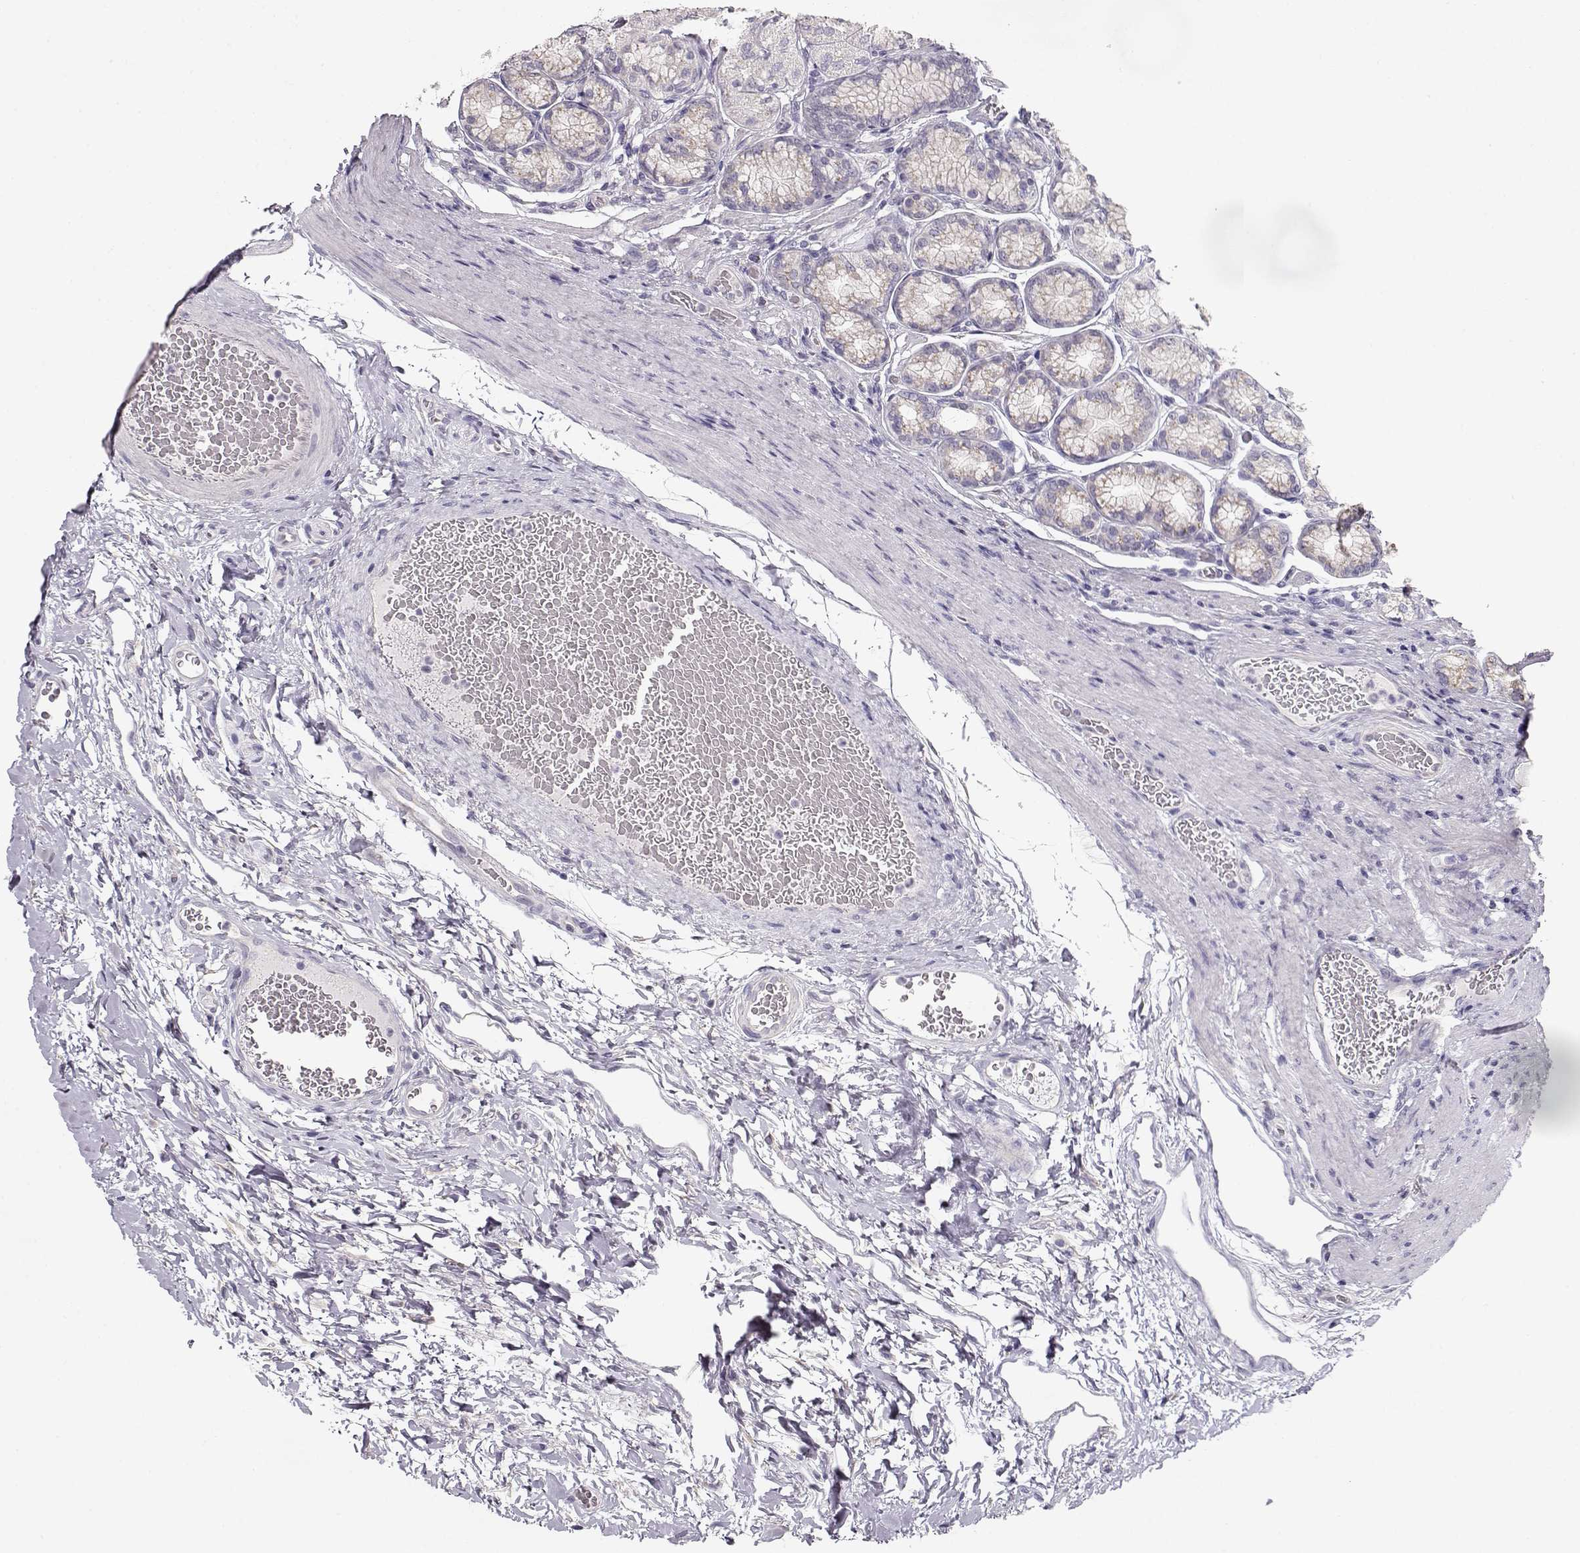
{"staining": {"intensity": "negative", "quantity": "none", "location": "none"}, "tissue": "stomach", "cell_type": "Glandular cells", "image_type": "normal", "snomed": [{"axis": "morphology", "description": "Normal tissue, NOS"}, {"axis": "morphology", "description": "Adenocarcinoma, NOS"}, {"axis": "morphology", "description": "Adenocarcinoma, High grade"}, {"axis": "topography", "description": "Stomach, upper"}, {"axis": "topography", "description": "Stomach"}], "caption": "Image shows no protein expression in glandular cells of normal stomach.", "gene": "GLIPR1L2", "patient": {"sex": "female", "age": 65}}